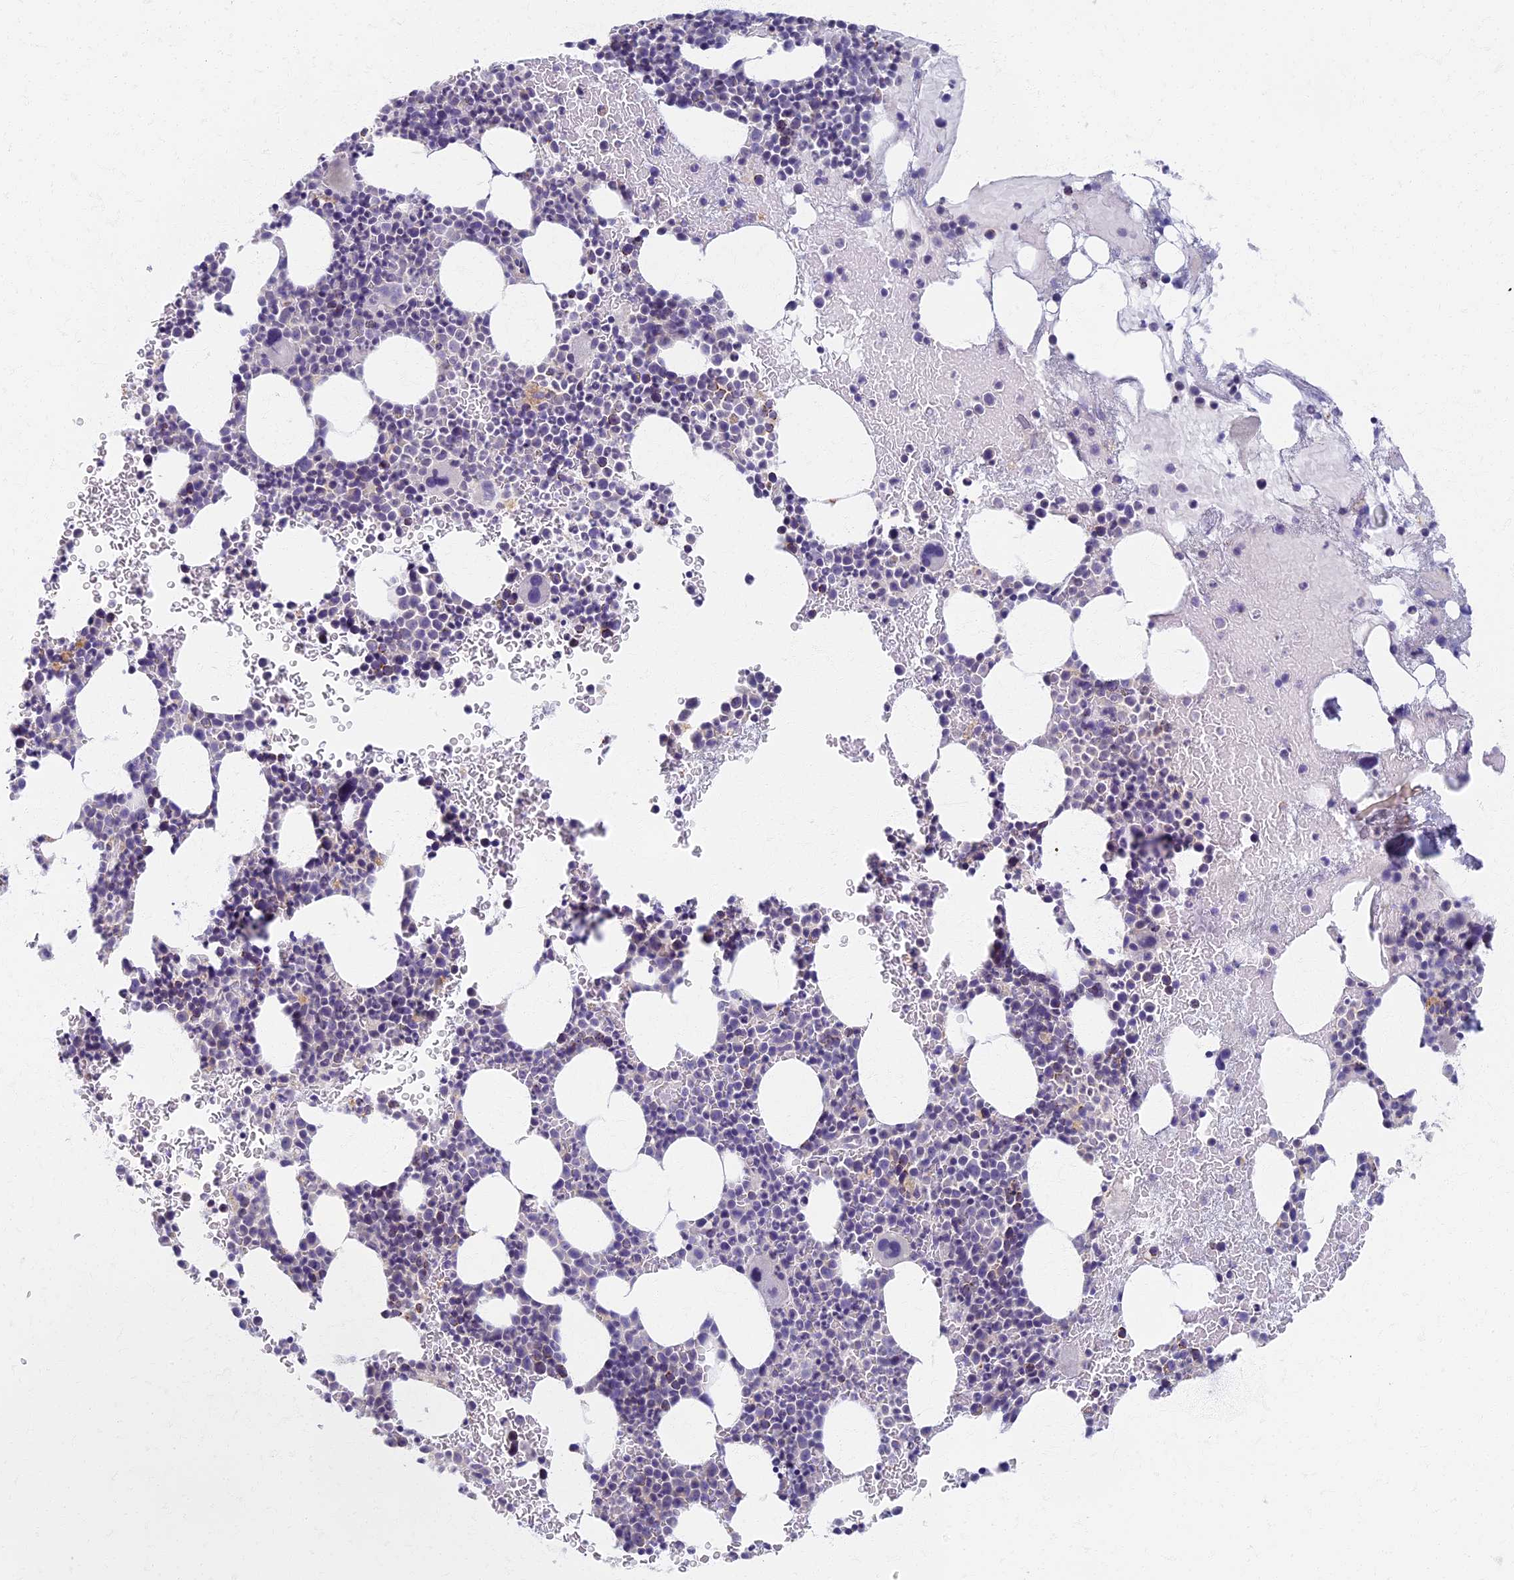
{"staining": {"intensity": "negative", "quantity": "none", "location": "none"}, "tissue": "bone marrow", "cell_type": "Hematopoietic cells", "image_type": "normal", "snomed": [{"axis": "morphology", "description": "Normal tissue, NOS"}, {"axis": "topography", "description": "Bone marrow"}], "caption": "IHC image of normal human bone marrow stained for a protein (brown), which shows no positivity in hematopoietic cells.", "gene": "AP4E1", "patient": {"sex": "female", "age": 83}}